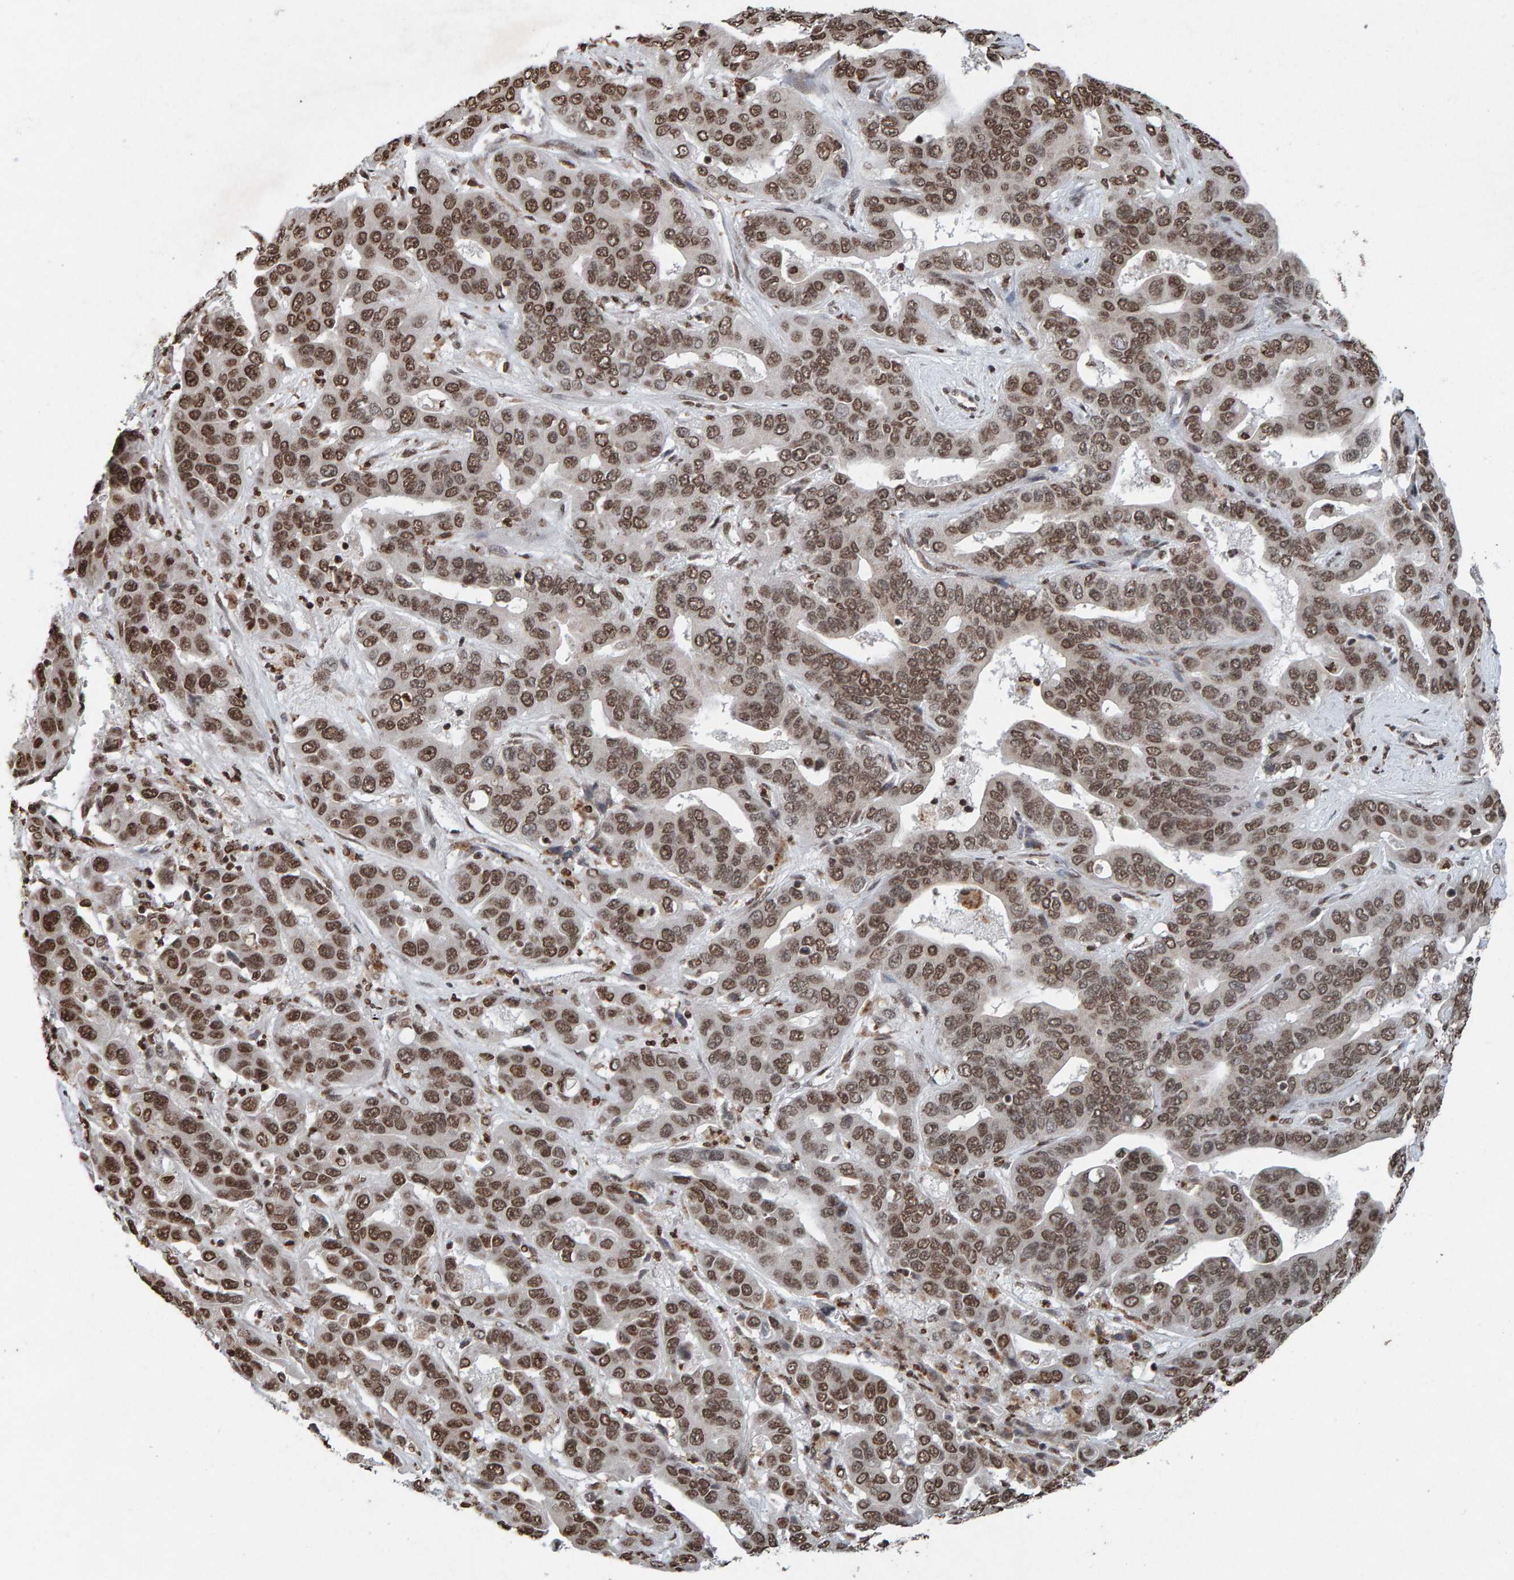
{"staining": {"intensity": "strong", "quantity": ">75%", "location": "nuclear"}, "tissue": "liver cancer", "cell_type": "Tumor cells", "image_type": "cancer", "snomed": [{"axis": "morphology", "description": "Cholangiocarcinoma"}, {"axis": "topography", "description": "Liver"}], "caption": "A brown stain shows strong nuclear staining of a protein in human cholangiocarcinoma (liver) tumor cells.", "gene": "H2AZ1", "patient": {"sex": "female", "age": 52}}